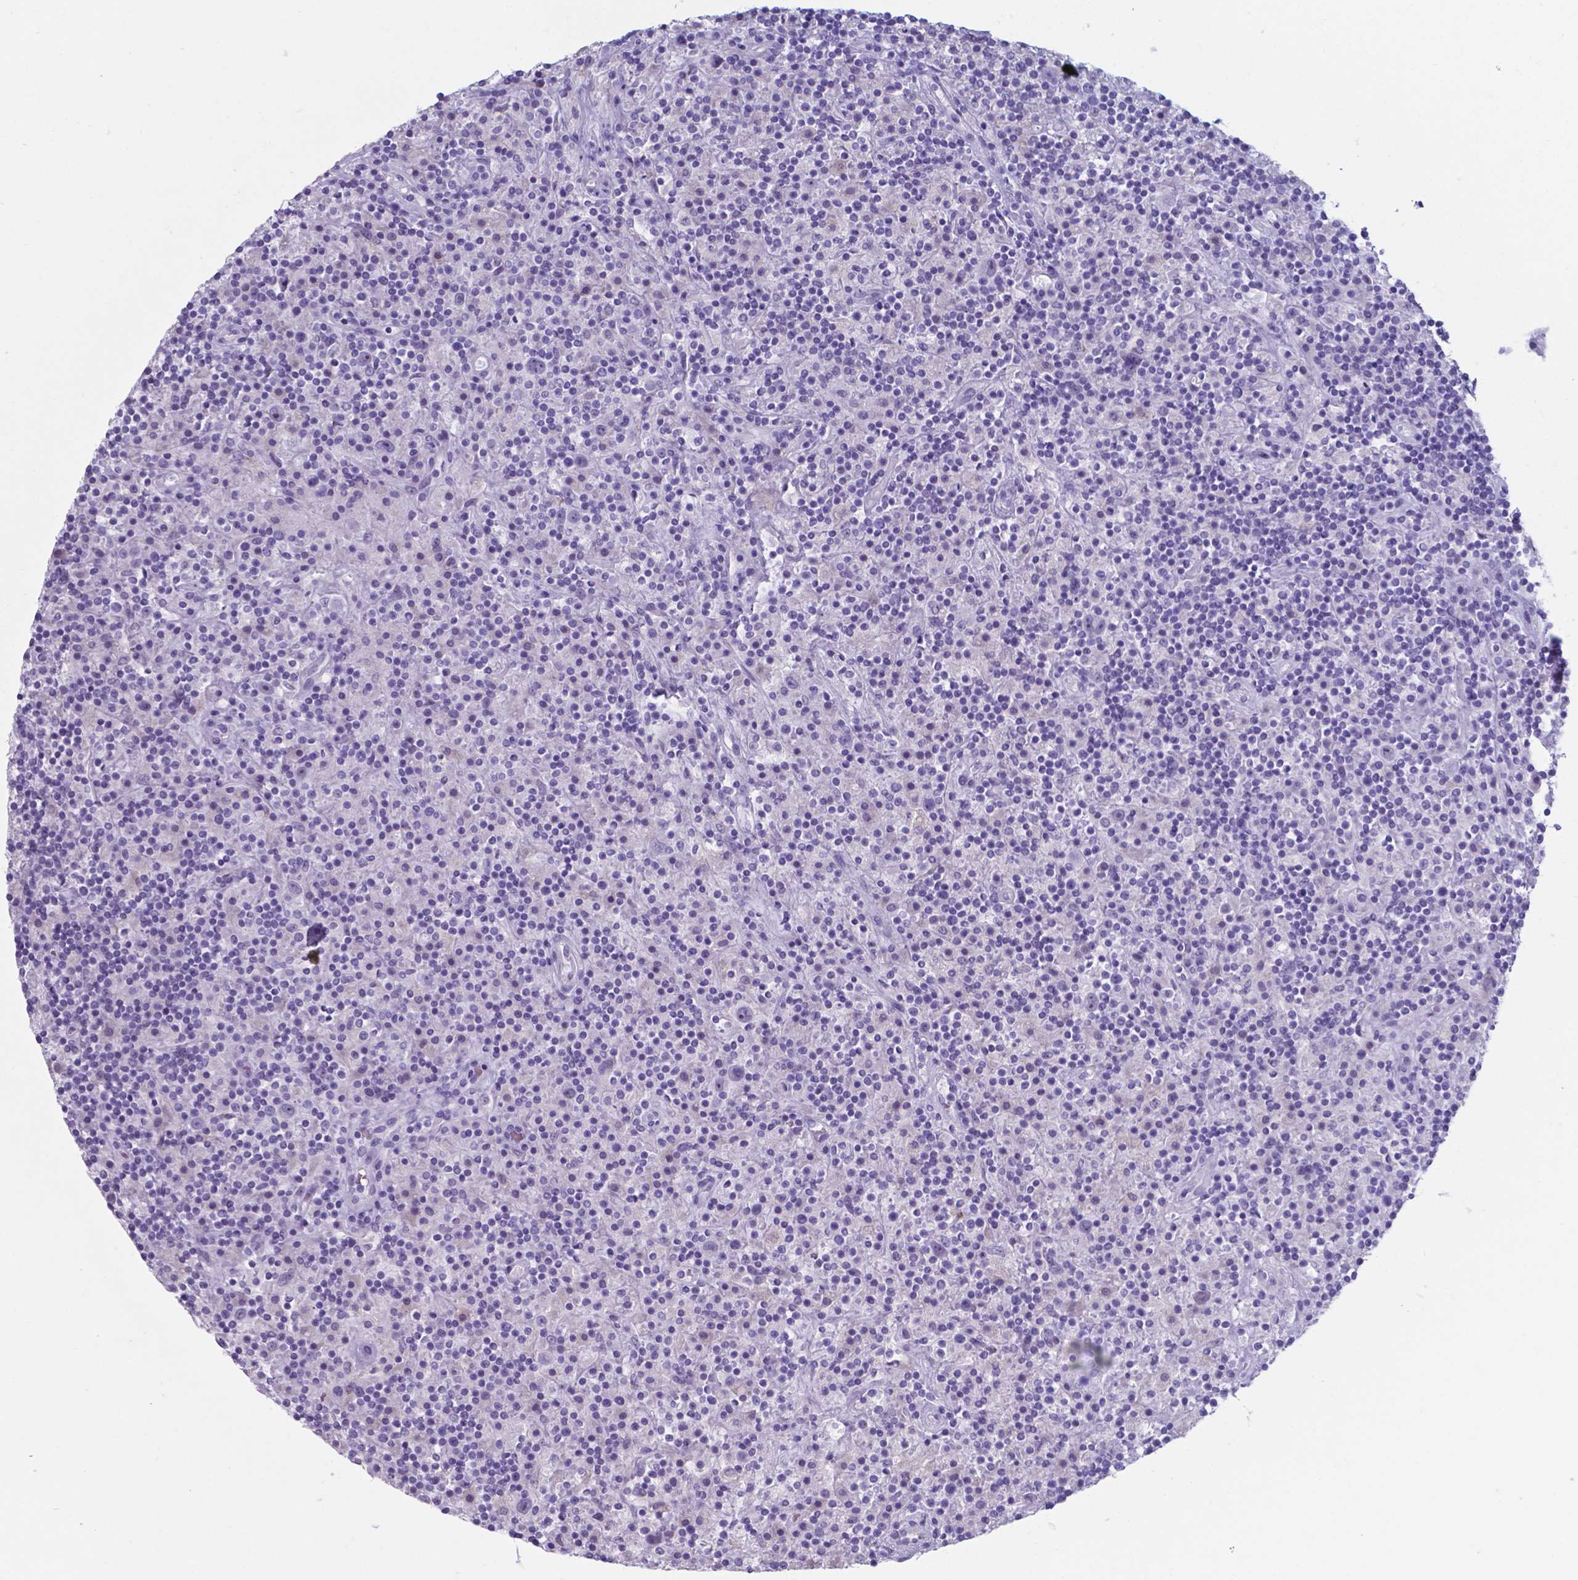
{"staining": {"intensity": "negative", "quantity": "none", "location": "none"}, "tissue": "lymphoma", "cell_type": "Tumor cells", "image_type": "cancer", "snomed": [{"axis": "morphology", "description": "Hodgkin's disease, NOS"}, {"axis": "topography", "description": "Lymph node"}], "caption": "Histopathology image shows no protein staining in tumor cells of lymphoma tissue. Nuclei are stained in blue.", "gene": "AP5B1", "patient": {"sex": "male", "age": 70}}